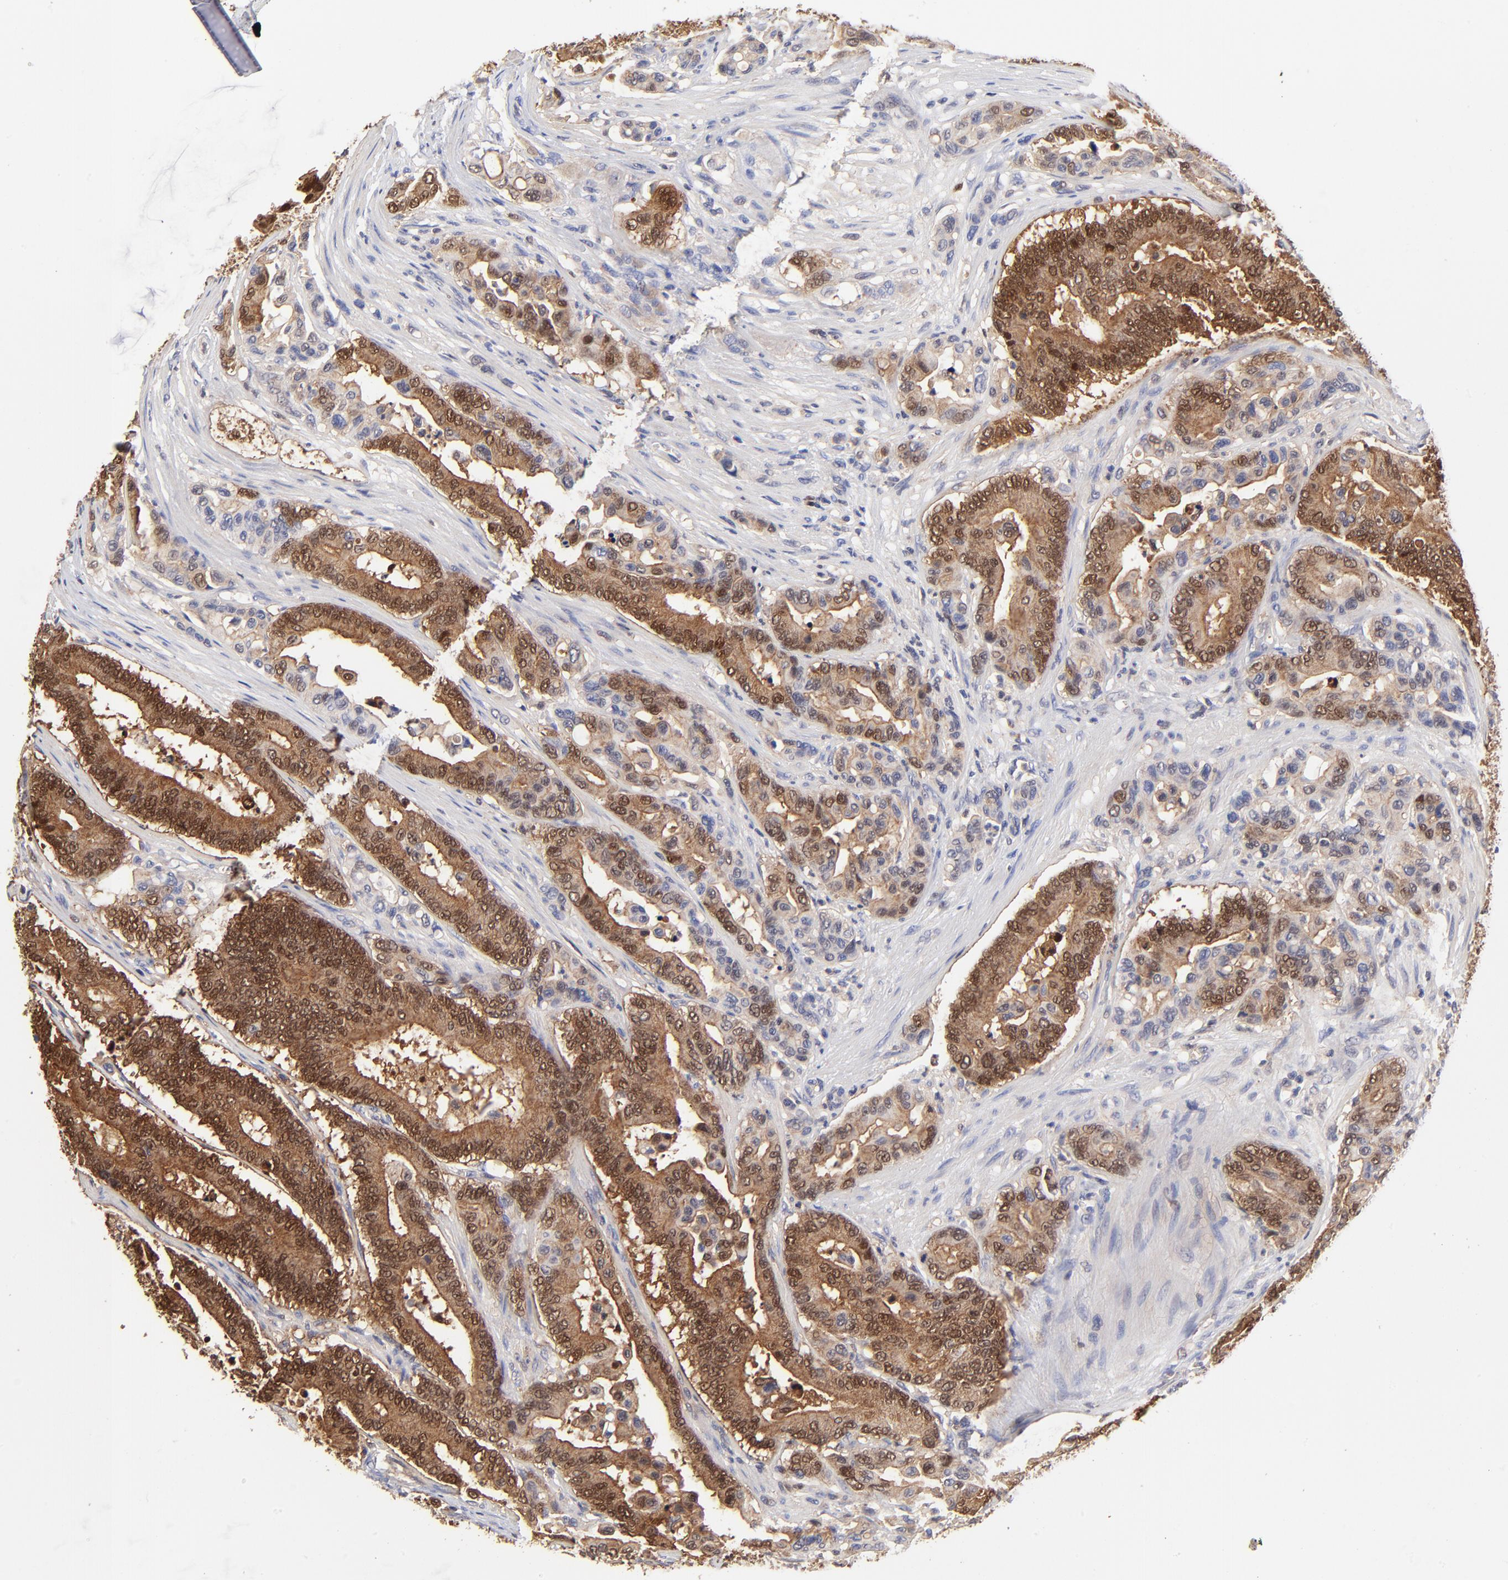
{"staining": {"intensity": "moderate", "quantity": ">75%", "location": "cytoplasmic/membranous,nuclear"}, "tissue": "colorectal cancer", "cell_type": "Tumor cells", "image_type": "cancer", "snomed": [{"axis": "morphology", "description": "Normal tissue, NOS"}, {"axis": "morphology", "description": "Adenocarcinoma, NOS"}, {"axis": "topography", "description": "Colon"}], "caption": "IHC photomicrograph of human colorectal adenocarcinoma stained for a protein (brown), which displays medium levels of moderate cytoplasmic/membranous and nuclear positivity in approximately >75% of tumor cells.", "gene": "DCTPP1", "patient": {"sex": "male", "age": 82}}